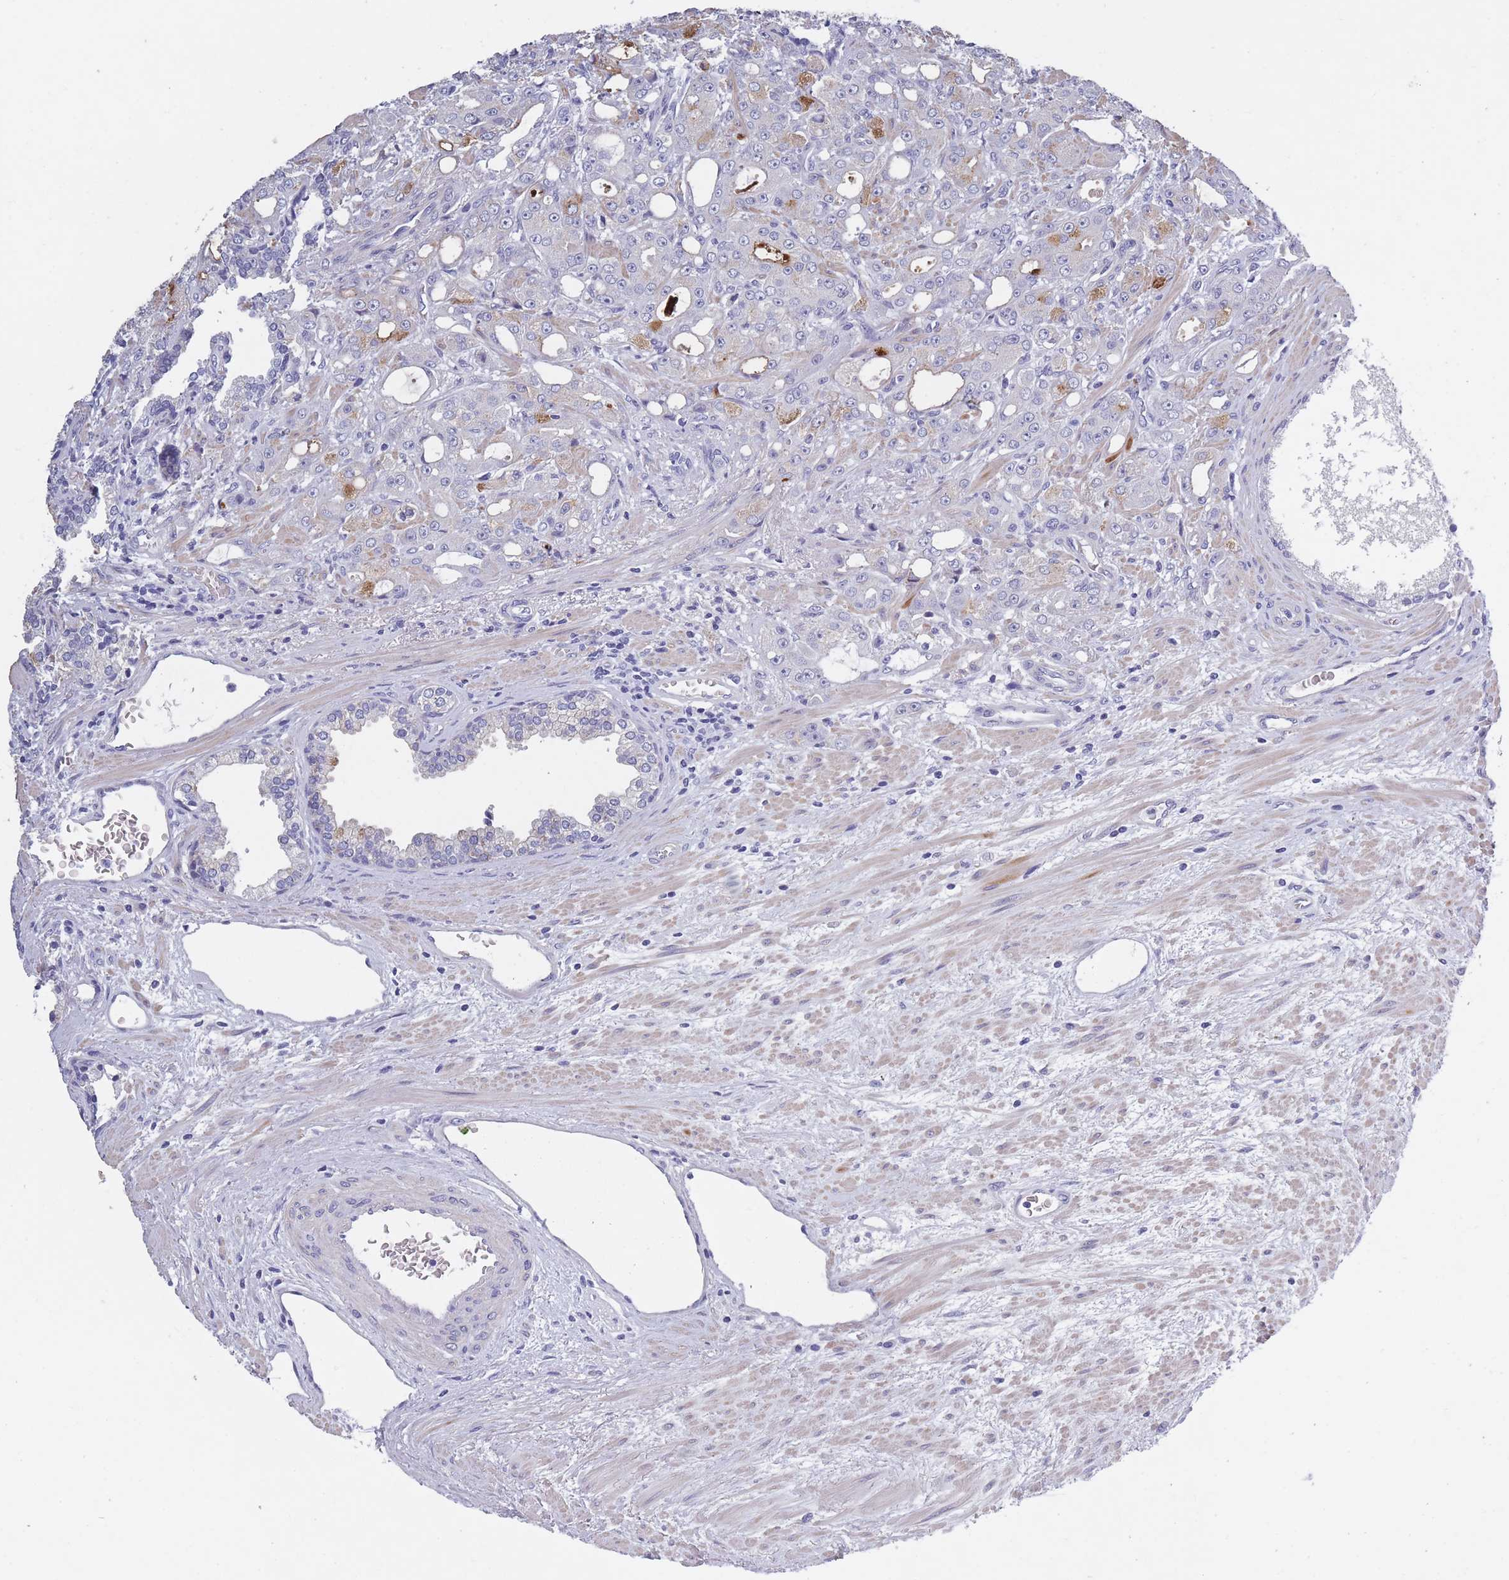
{"staining": {"intensity": "weak", "quantity": "<25%", "location": "cytoplasmic/membranous"}, "tissue": "prostate cancer", "cell_type": "Tumor cells", "image_type": "cancer", "snomed": [{"axis": "morphology", "description": "Adenocarcinoma, High grade"}, {"axis": "topography", "description": "Prostate"}], "caption": "High magnification brightfield microscopy of prostate high-grade adenocarcinoma stained with DAB (3,3'-diaminobenzidine) (brown) and counterstained with hematoxylin (blue): tumor cells show no significant staining.", "gene": "OR4C5", "patient": {"sex": "male", "age": 69}}